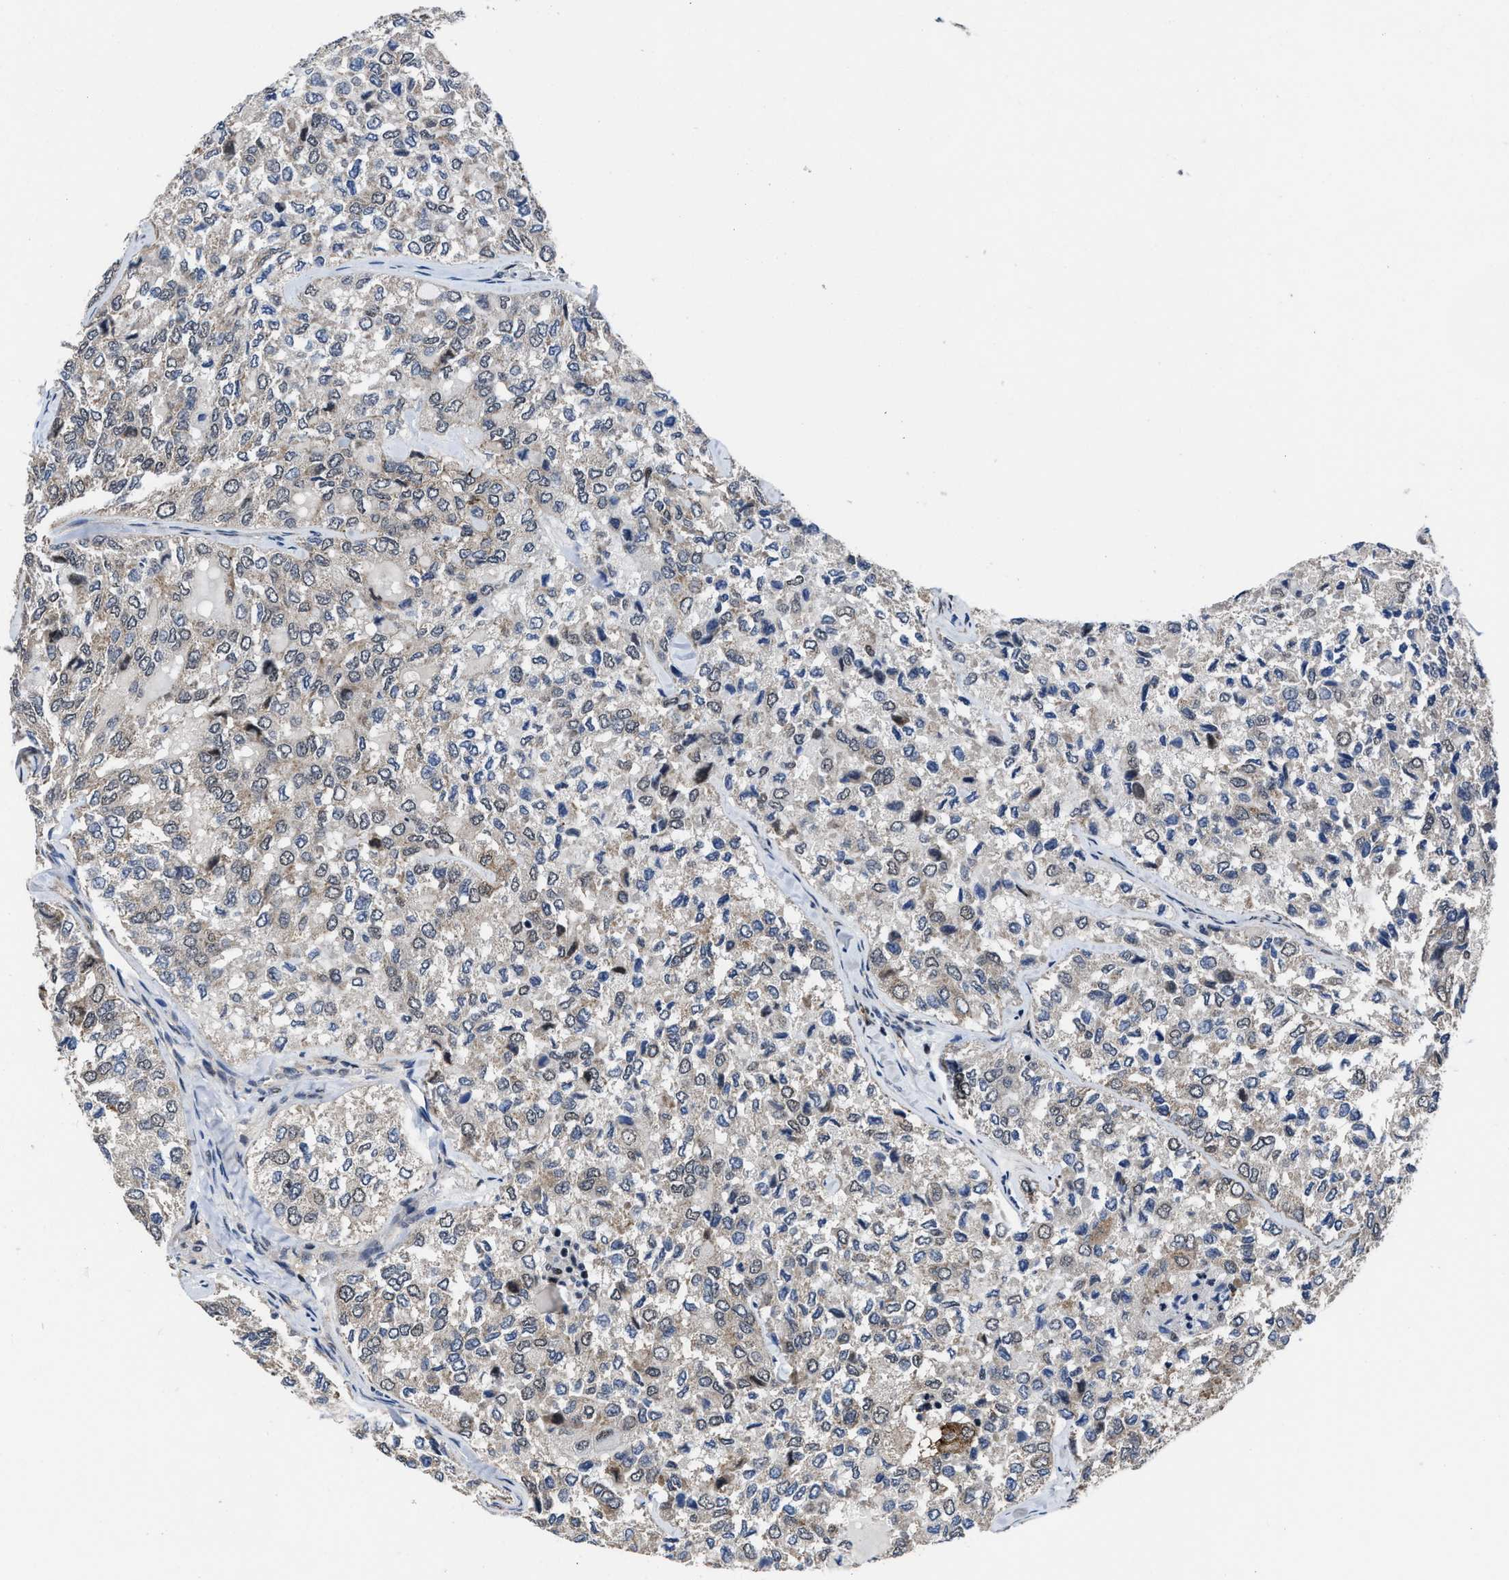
{"staining": {"intensity": "moderate", "quantity": "<25%", "location": "cytoplasmic/membranous"}, "tissue": "thyroid cancer", "cell_type": "Tumor cells", "image_type": "cancer", "snomed": [{"axis": "morphology", "description": "Follicular adenoma carcinoma, NOS"}, {"axis": "topography", "description": "Thyroid gland"}], "caption": "Human thyroid follicular adenoma carcinoma stained for a protein (brown) exhibits moderate cytoplasmic/membranous positive staining in approximately <25% of tumor cells.", "gene": "MARCKSL1", "patient": {"sex": "male", "age": 75}}